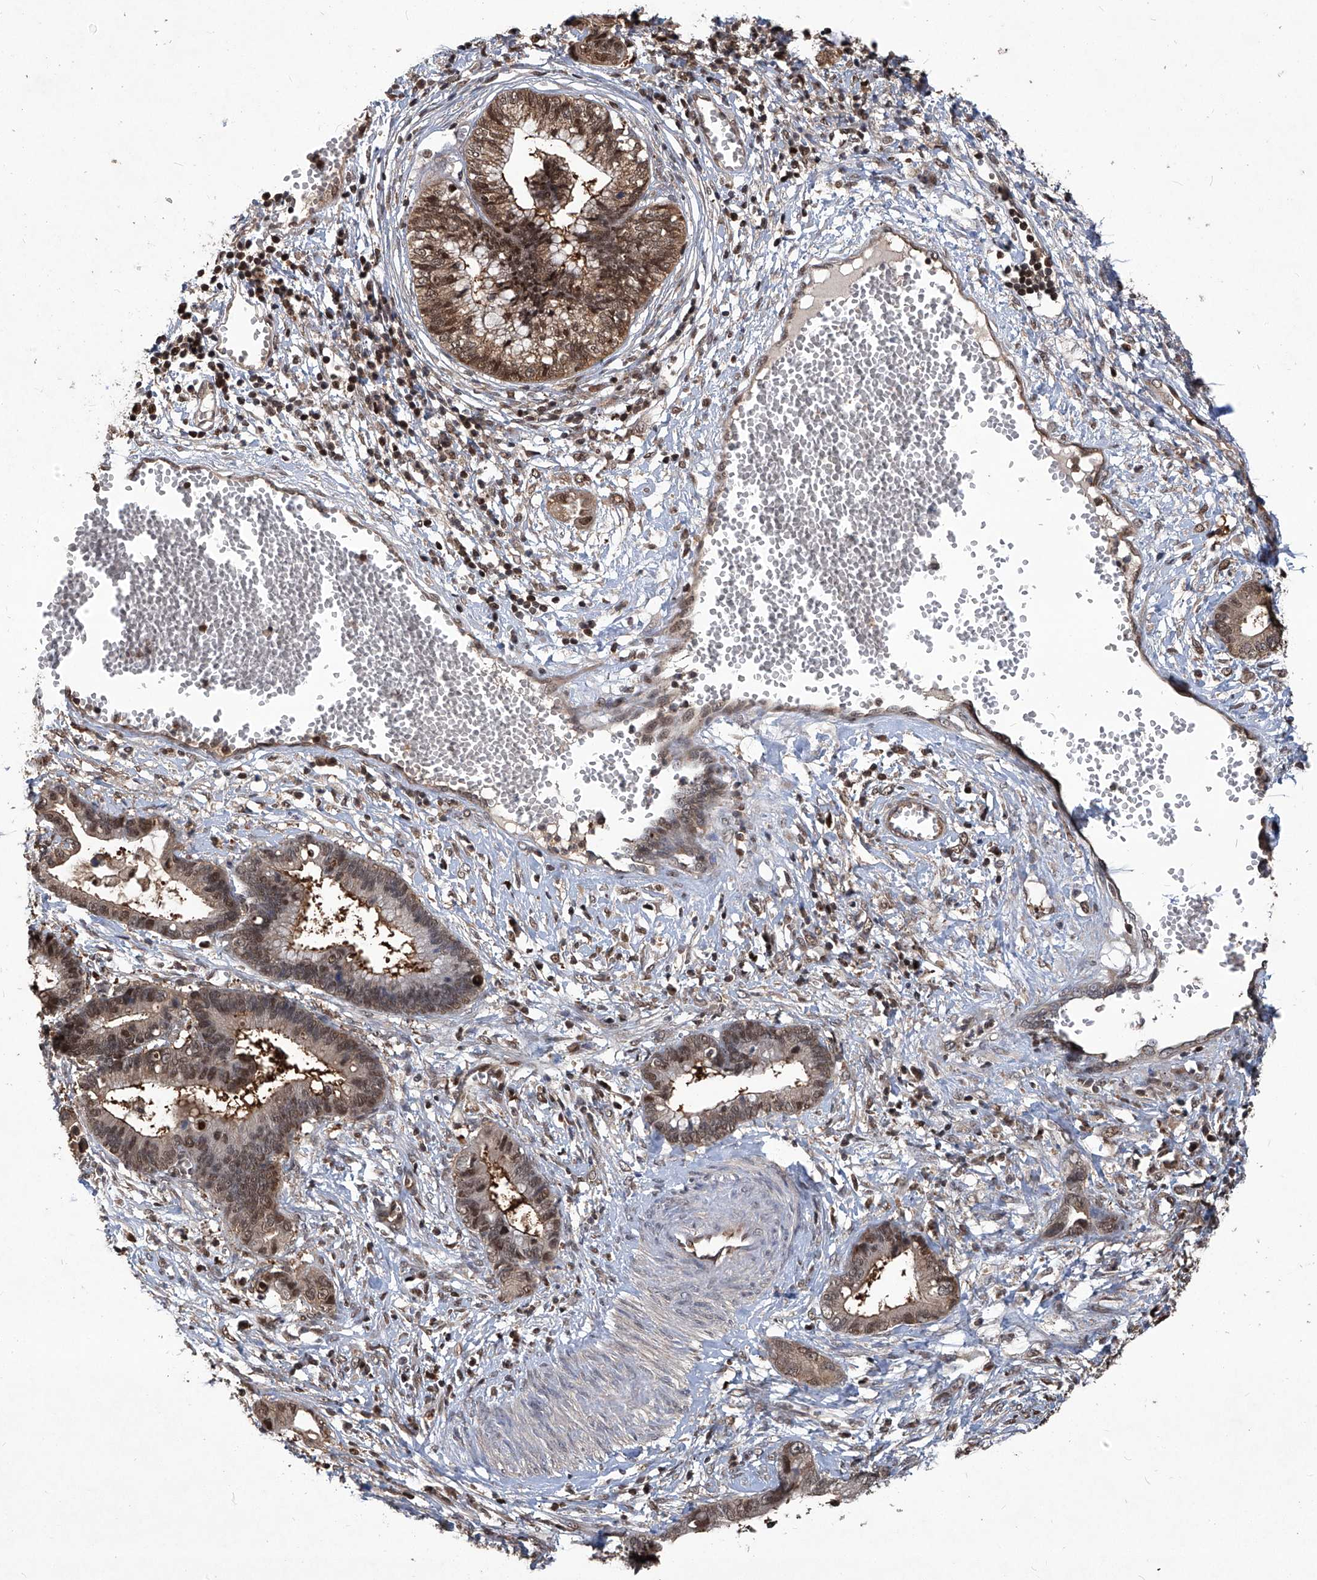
{"staining": {"intensity": "moderate", "quantity": ">75%", "location": "cytoplasmic/membranous,nuclear"}, "tissue": "cervical cancer", "cell_type": "Tumor cells", "image_type": "cancer", "snomed": [{"axis": "morphology", "description": "Adenocarcinoma, NOS"}, {"axis": "topography", "description": "Cervix"}], "caption": "Protein expression analysis of human cervical adenocarcinoma reveals moderate cytoplasmic/membranous and nuclear staining in about >75% of tumor cells.", "gene": "PSMB1", "patient": {"sex": "female", "age": 44}}